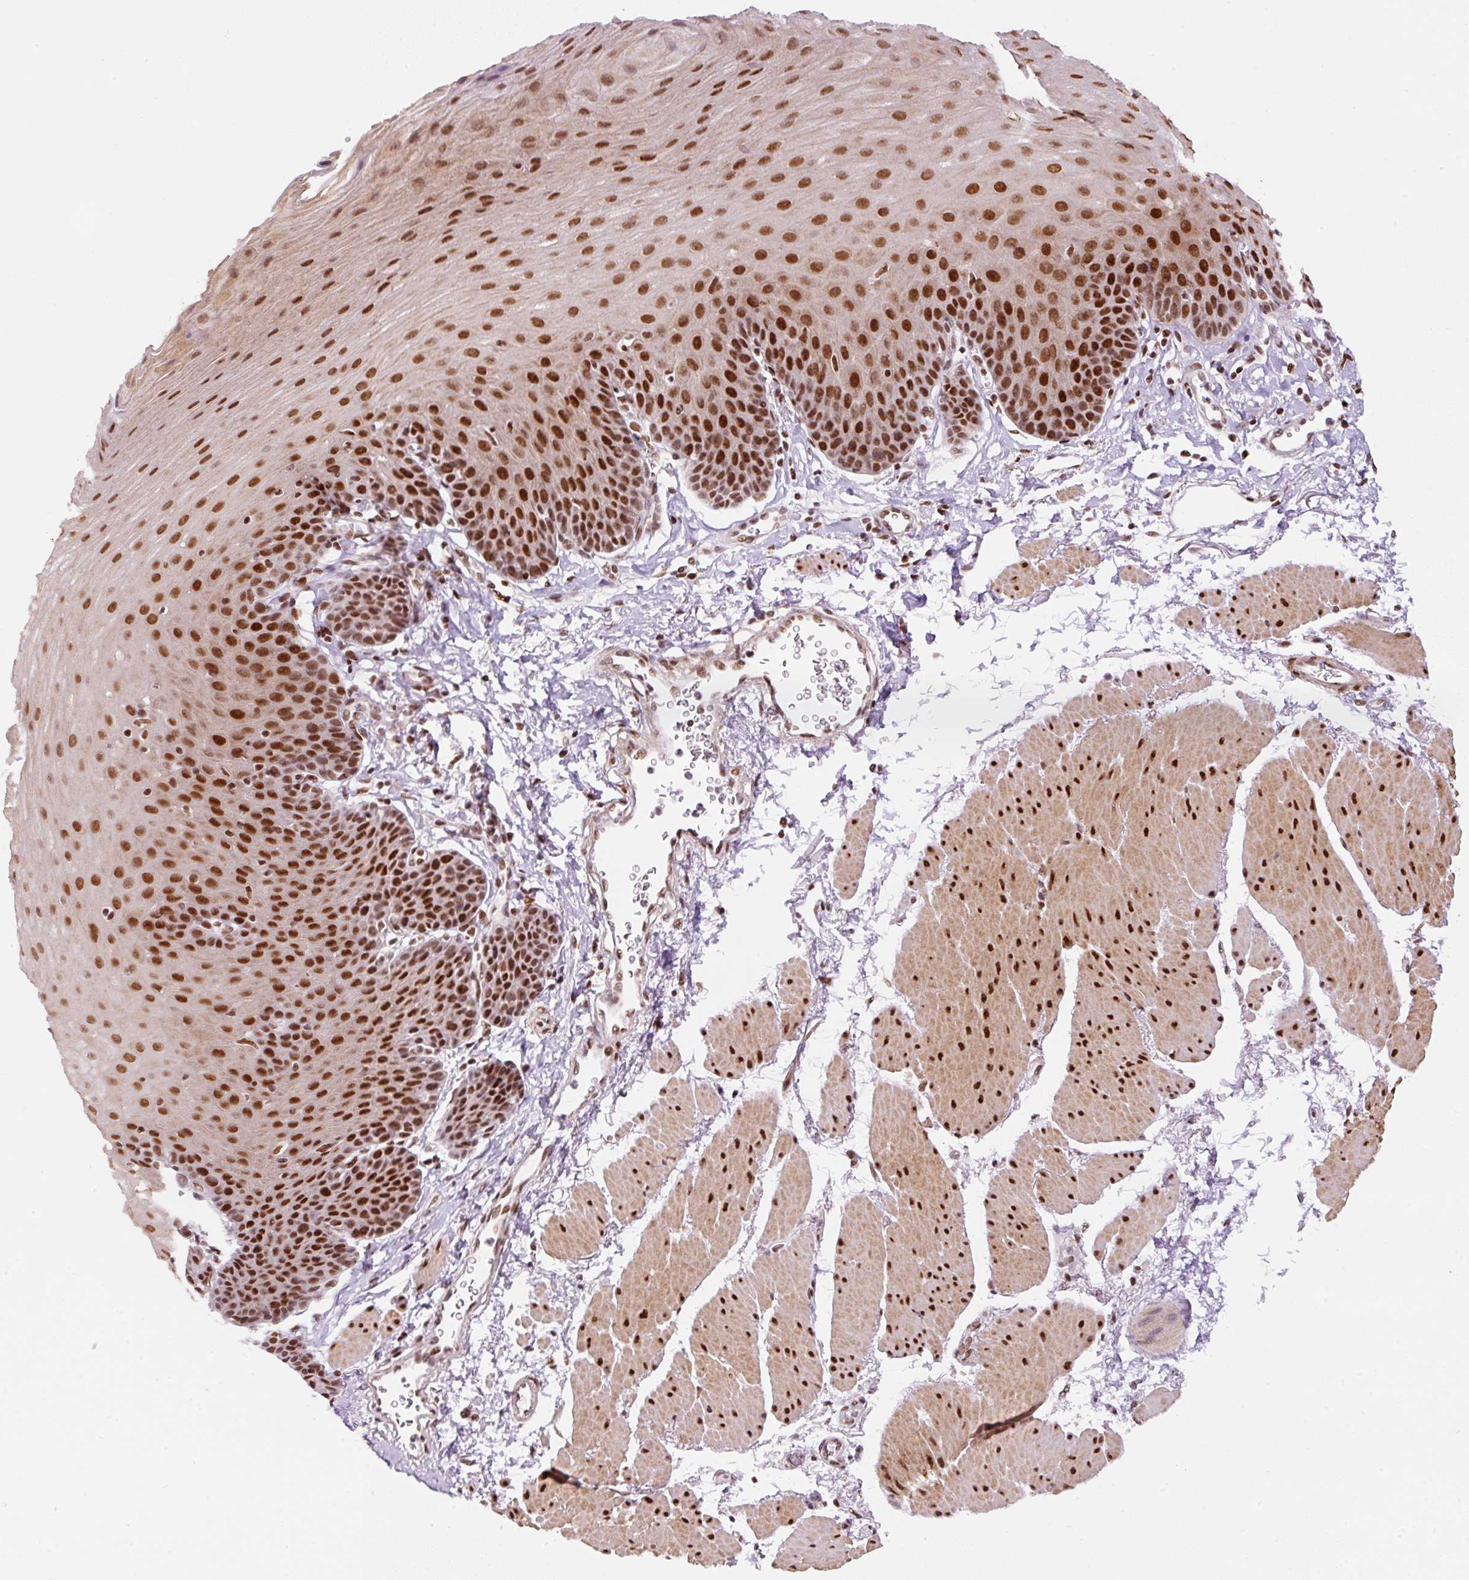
{"staining": {"intensity": "strong", "quantity": ">75%", "location": "nuclear"}, "tissue": "esophagus", "cell_type": "Squamous epithelial cells", "image_type": "normal", "snomed": [{"axis": "morphology", "description": "Normal tissue, NOS"}, {"axis": "topography", "description": "Esophagus"}], "caption": "The histopathology image demonstrates immunohistochemical staining of unremarkable esophagus. There is strong nuclear staining is seen in approximately >75% of squamous epithelial cells. The staining was performed using DAB (3,3'-diaminobenzidine), with brown indicating positive protein expression. Nuclei are stained blue with hematoxylin.", "gene": "HNRNPC", "patient": {"sex": "female", "age": 81}}